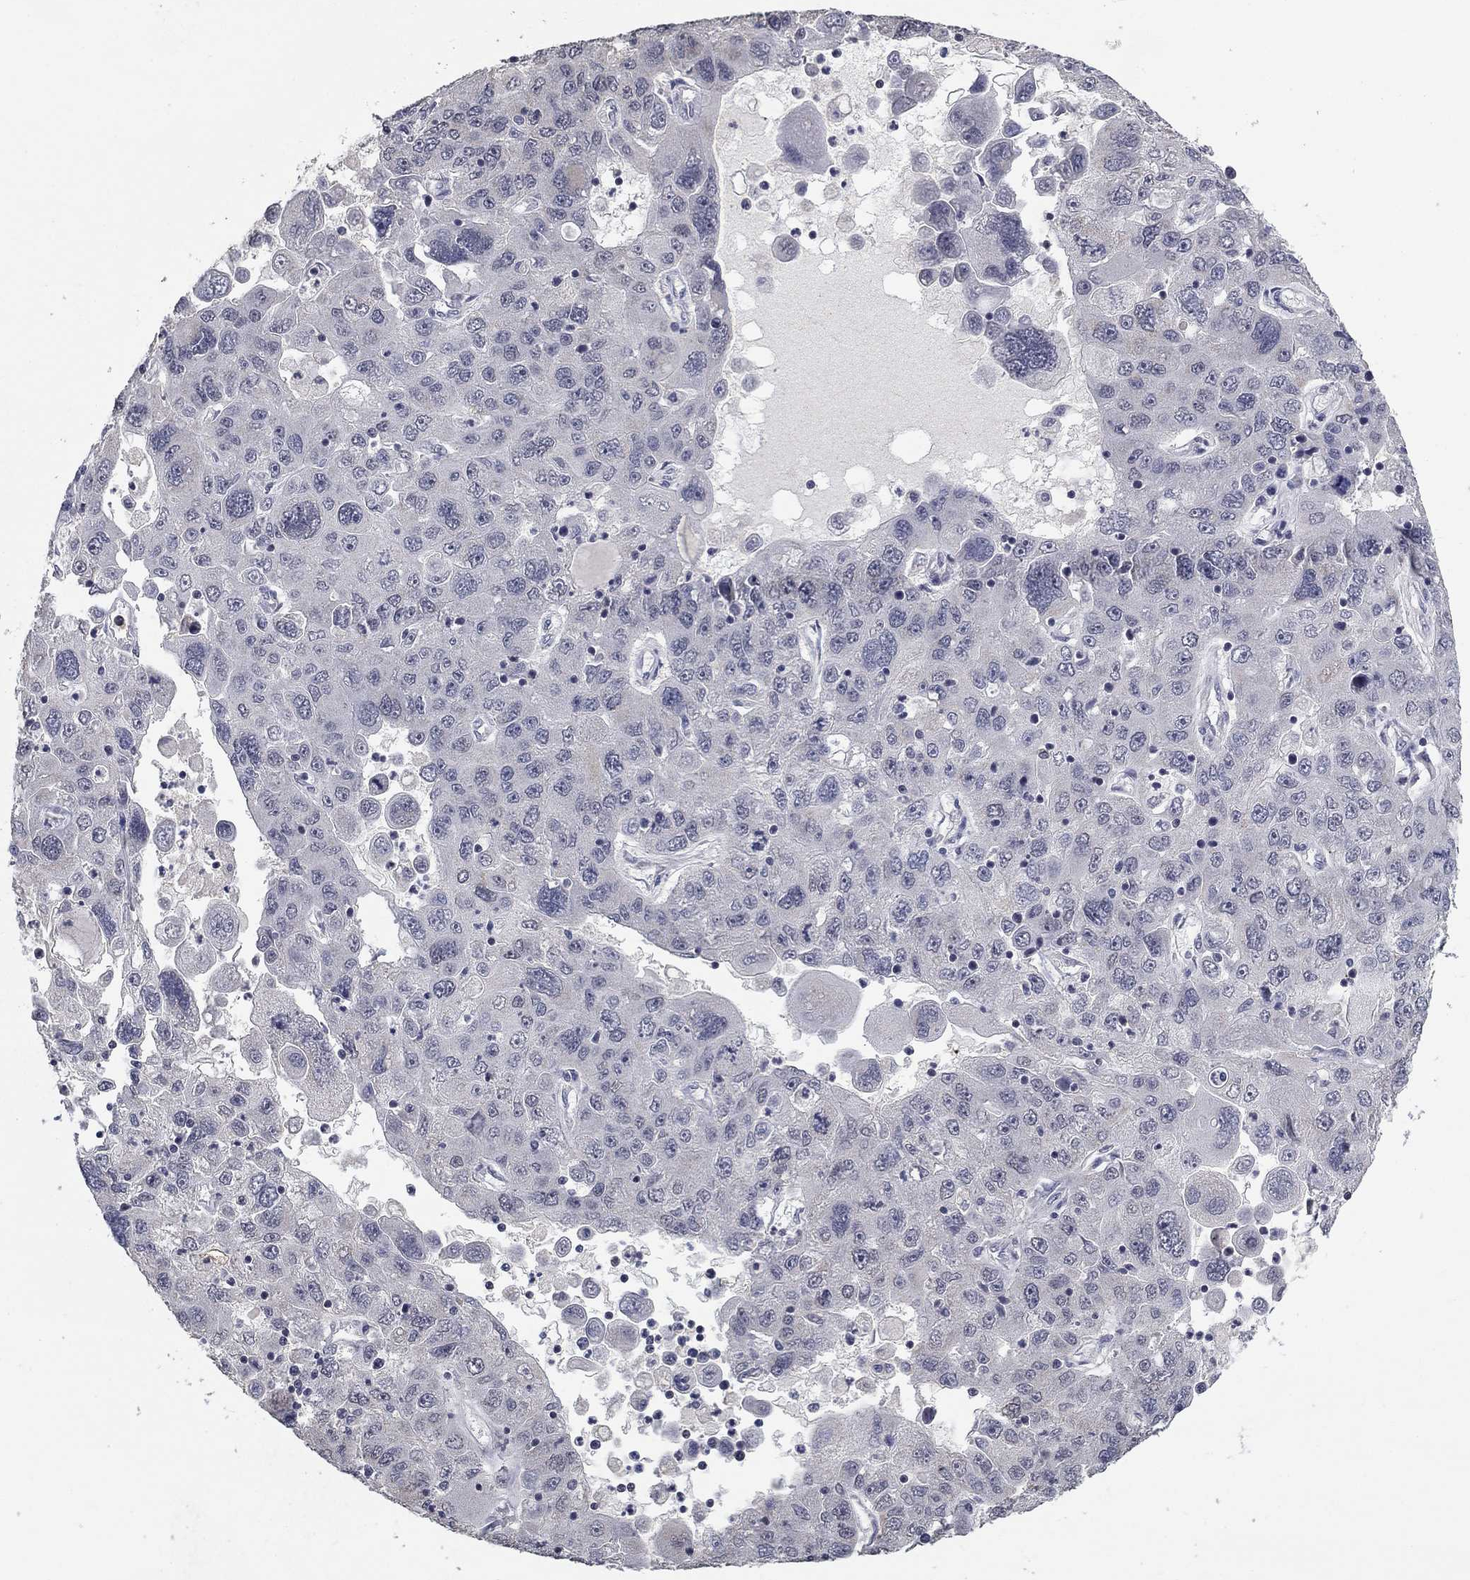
{"staining": {"intensity": "negative", "quantity": "none", "location": "none"}, "tissue": "stomach cancer", "cell_type": "Tumor cells", "image_type": "cancer", "snomed": [{"axis": "morphology", "description": "Adenocarcinoma, NOS"}, {"axis": "topography", "description": "Stomach"}], "caption": "Tumor cells show no significant expression in stomach adenocarcinoma.", "gene": "SPATA33", "patient": {"sex": "male", "age": 56}}